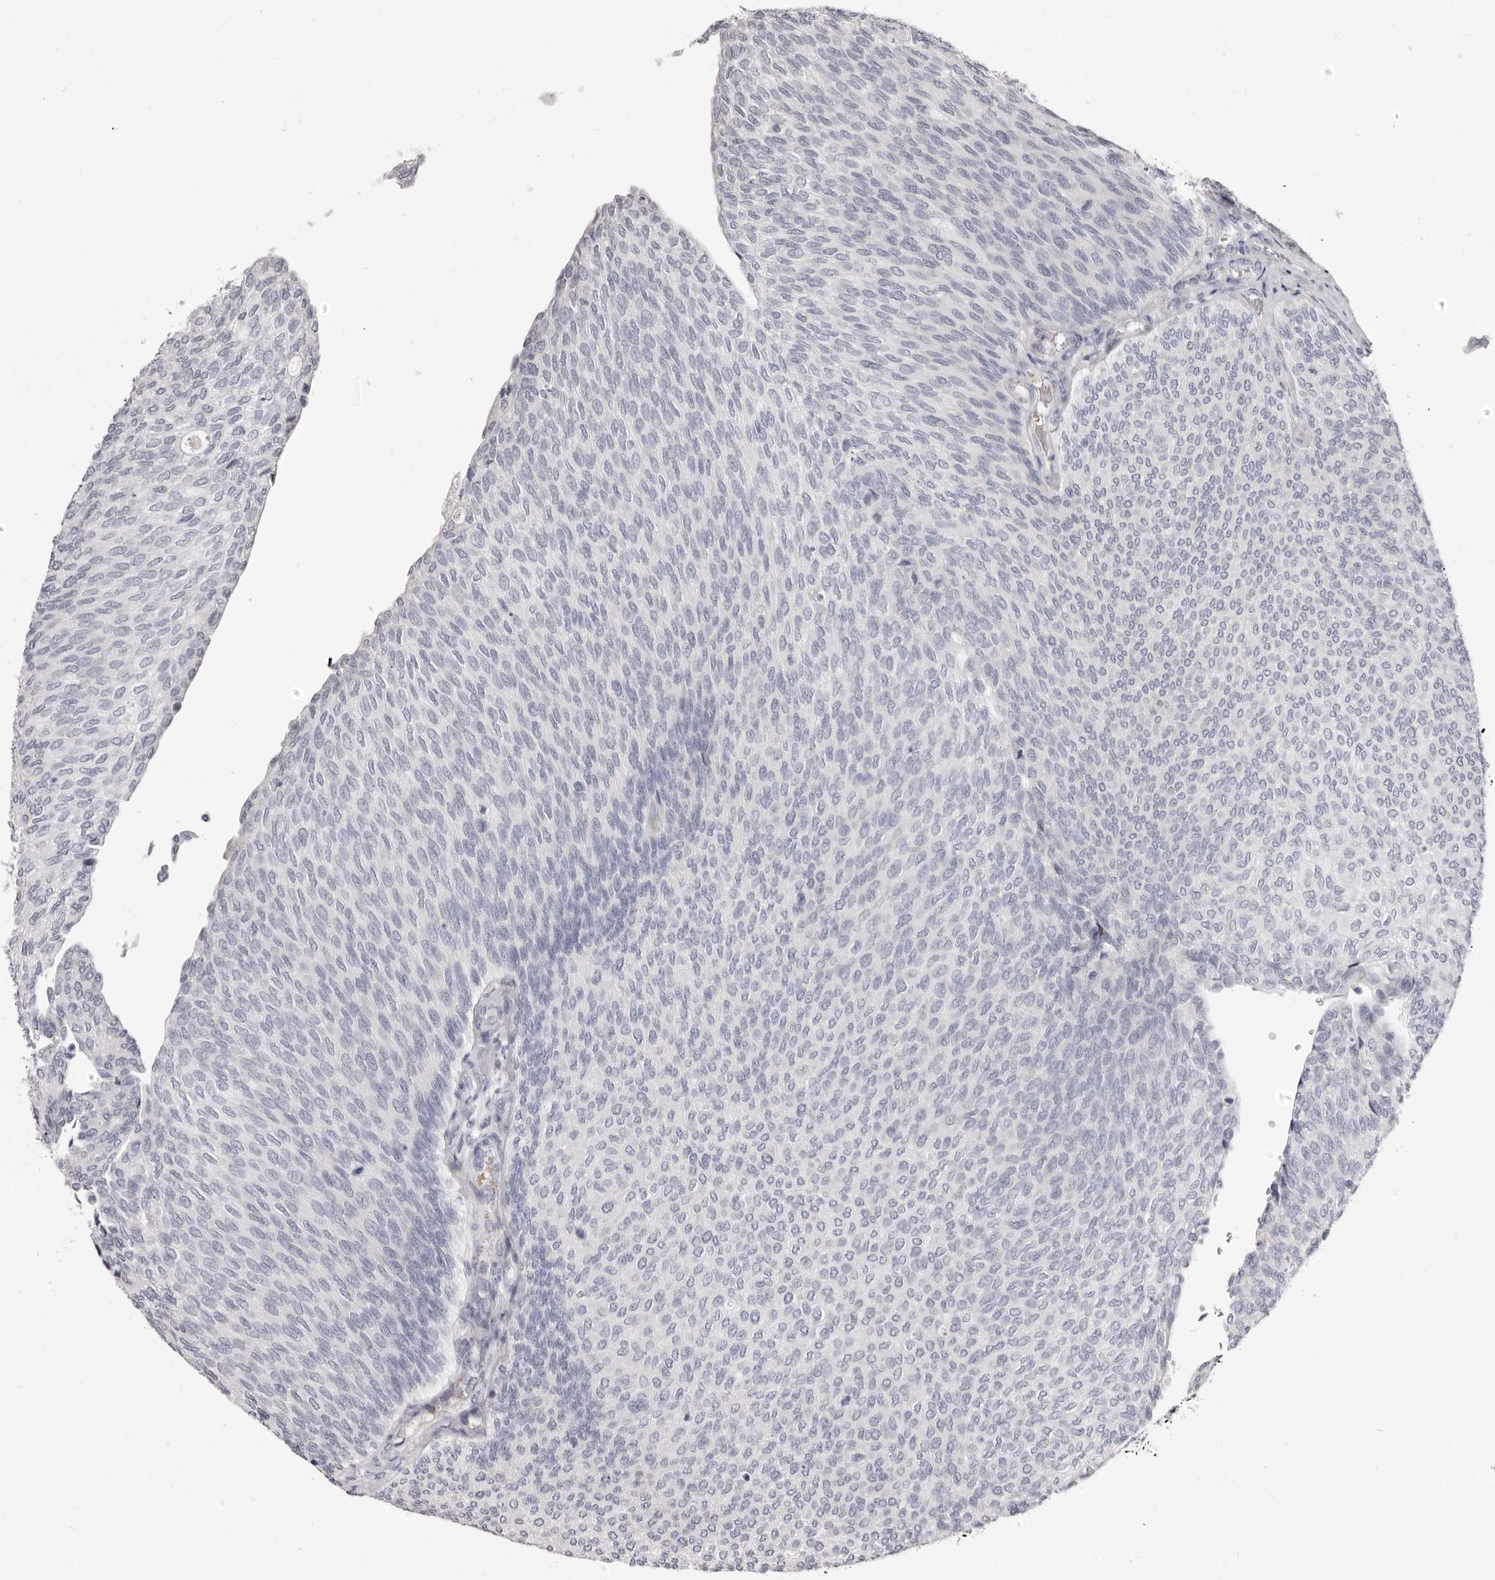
{"staining": {"intensity": "negative", "quantity": "none", "location": "none"}, "tissue": "urothelial cancer", "cell_type": "Tumor cells", "image_type": "cancer", "snomed": [{"axis": "morphology", "description": "Urothelial carcinoma, Low grade"}, {"axis": "topography", "description": "Urinary bladder"}], "caption": "Immunohistochemistry (IHC) histopathology image of neoplastic tissue: urothelial cancer stained with DAB (3,3'-diaminobenzidine) shows no significant protein staining in tumor cells.", "gene": "KIF2B", "patient": {"sex": "female", "age": 79}}